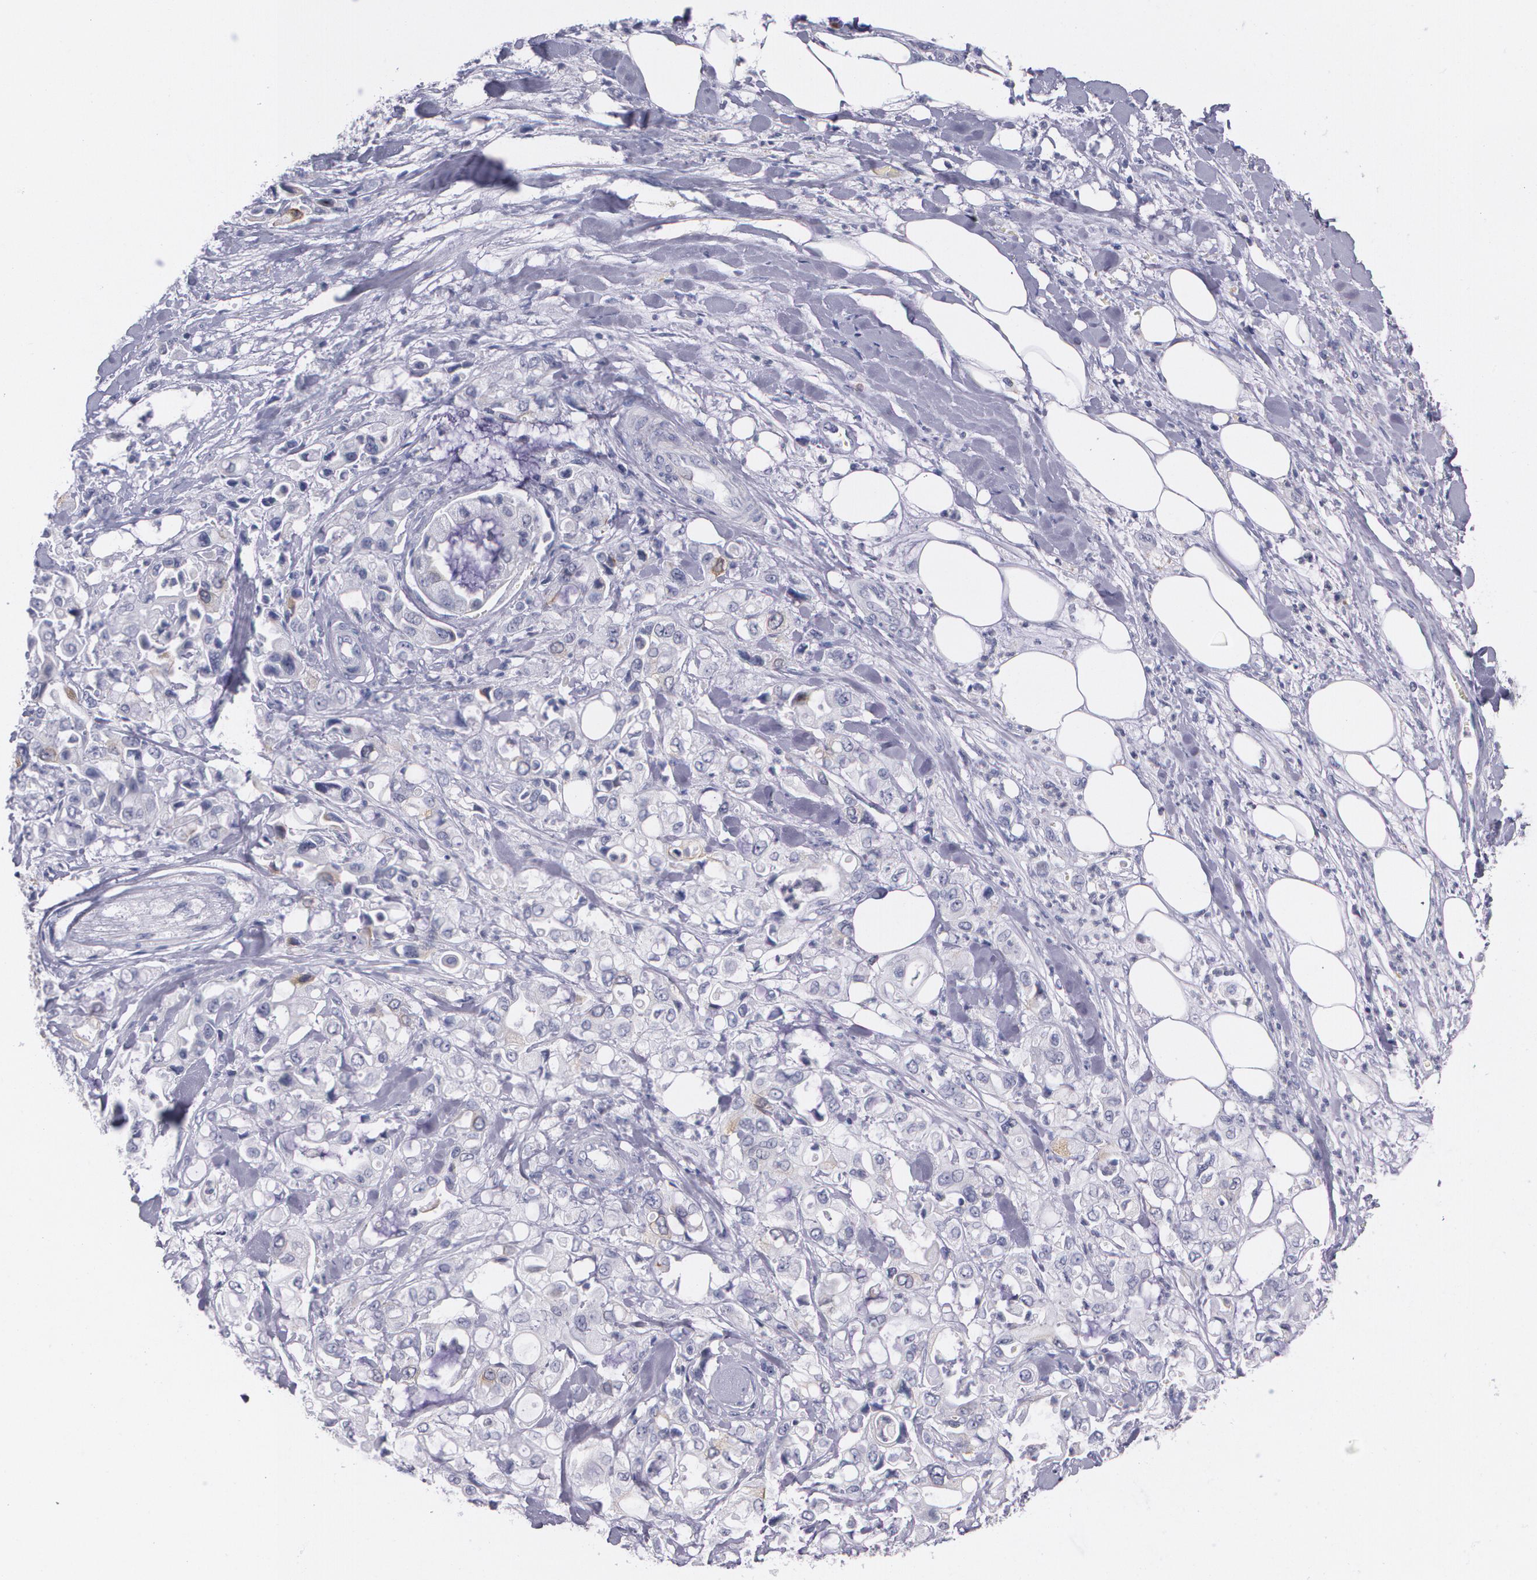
{"staining": {"intensity": "moderate", "quantity": "<25%", "location": "cytoplasmic/membranous"}, "tissue": "pancreatic cancer", "cell_type": "Tumor cells", "image_type": "cancer", "snomed": [{"axis": "morphology", "description": "Adenocarcinoma, NOS"}, {"axis": "topography", "description": "Pancreas"}], "caption": "Brown immunohistochemical staining in human pancreatic adenocarcinoma demonstrates moderate cytoplasmic/membranous expression in about <25% of tumor cells.", "gene": "HMMR", "patient": {"sex": "male", "age": 70}}